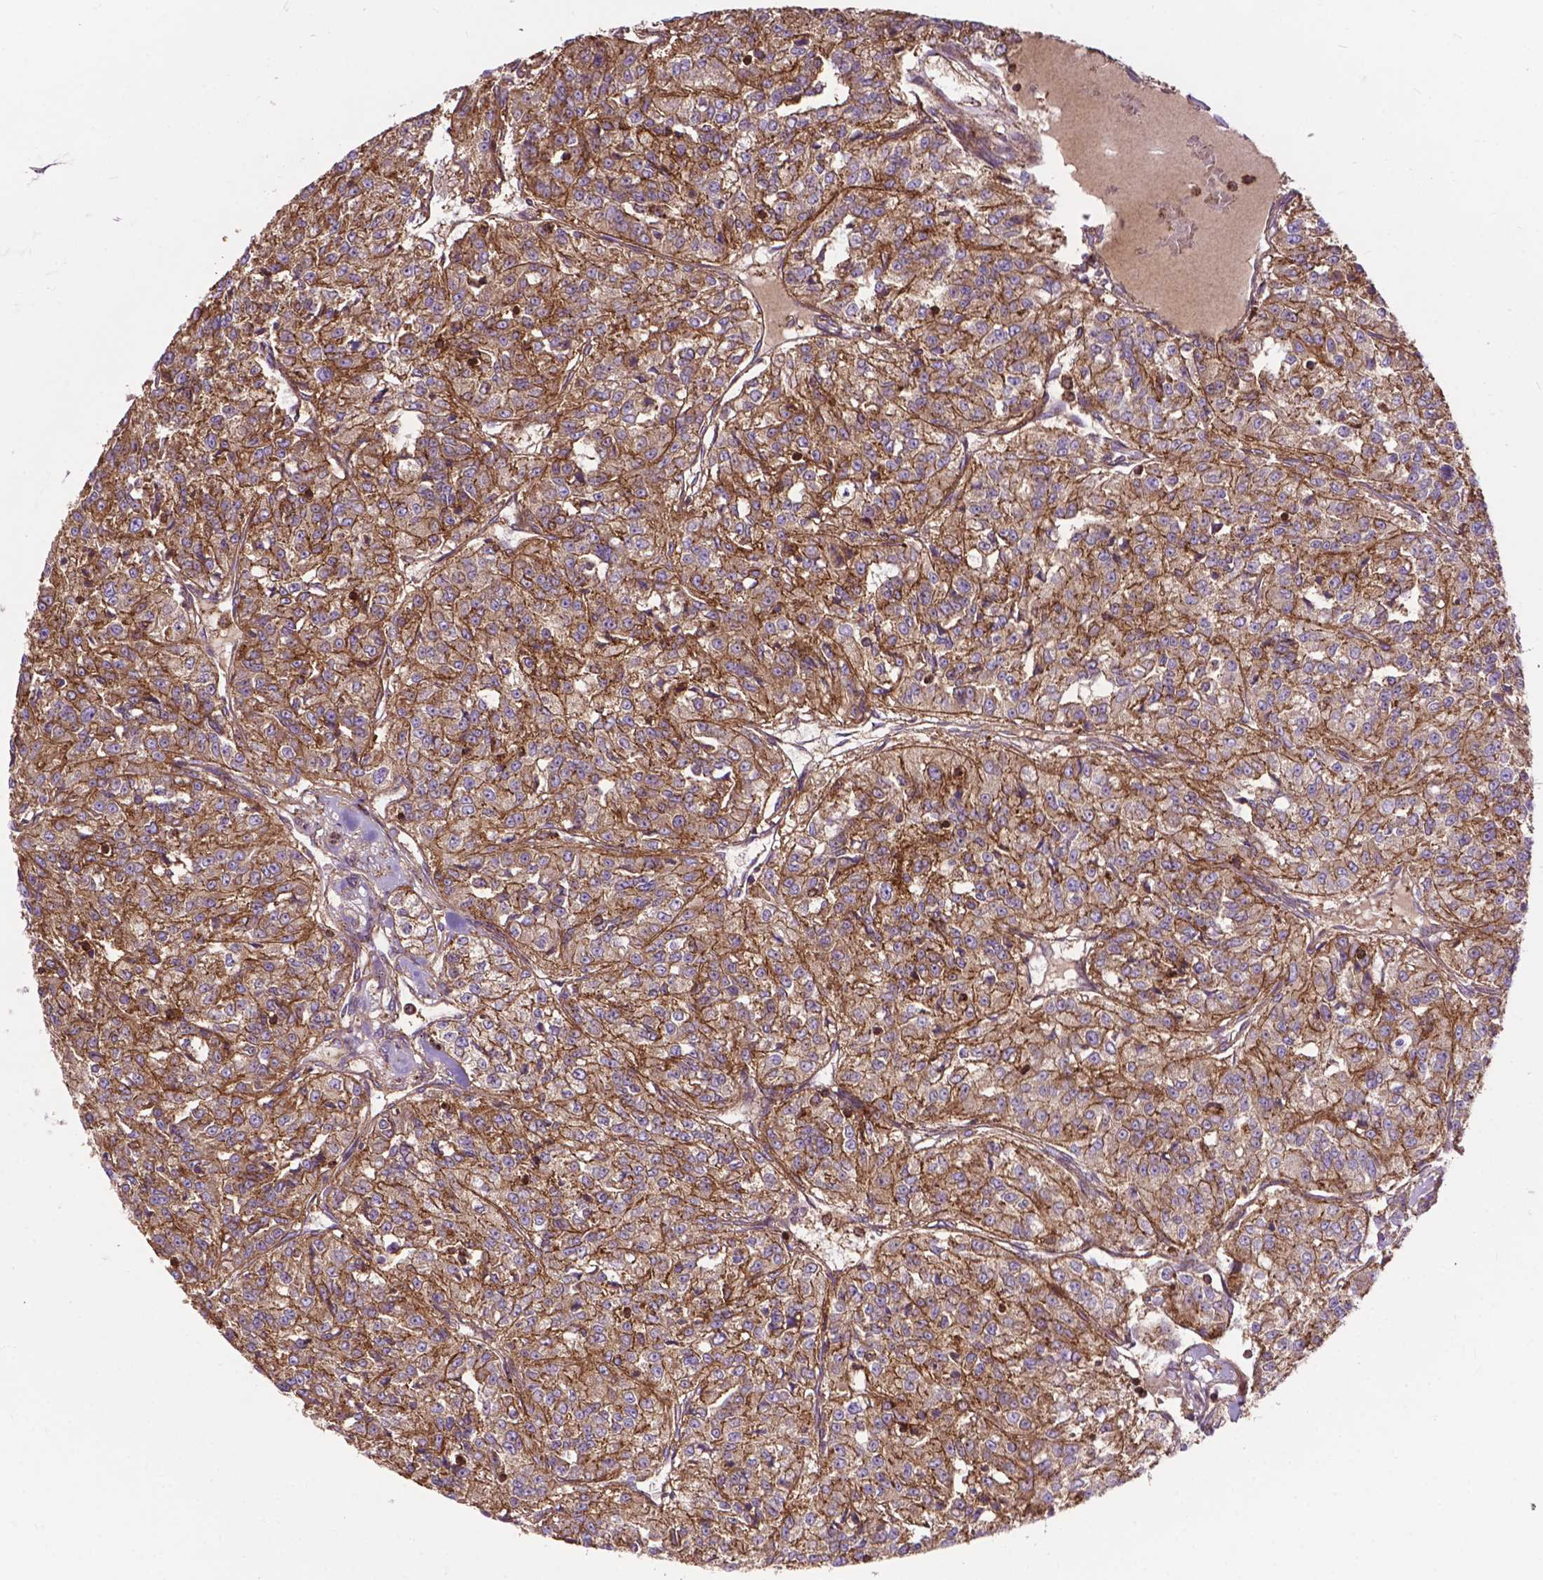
{"staining": {"intensity": "moderate", "quantity": ">75%", "location": "cytoplasmic/membranous"}, "tissue": "renal cancer", "cell_type": "Tumor cells", "image_type": "cancer", "snomed": [{"axis": "morphology", "description": "Adenocarcinoma, NOS"}, {"axis": "topography", "description": "Kidney"}], "caption": "Immunohistochemistry (IHC) (DAB (3,3'-diaminobenzidine)) staining of human renal cancer (adenocarcinoma) displays moderate cytoplasmic/membranous protein positivity in approximately >75% of tumor cells.", "gene": "CHMP4A", "patient": {"sex": "female", "age": 63}}